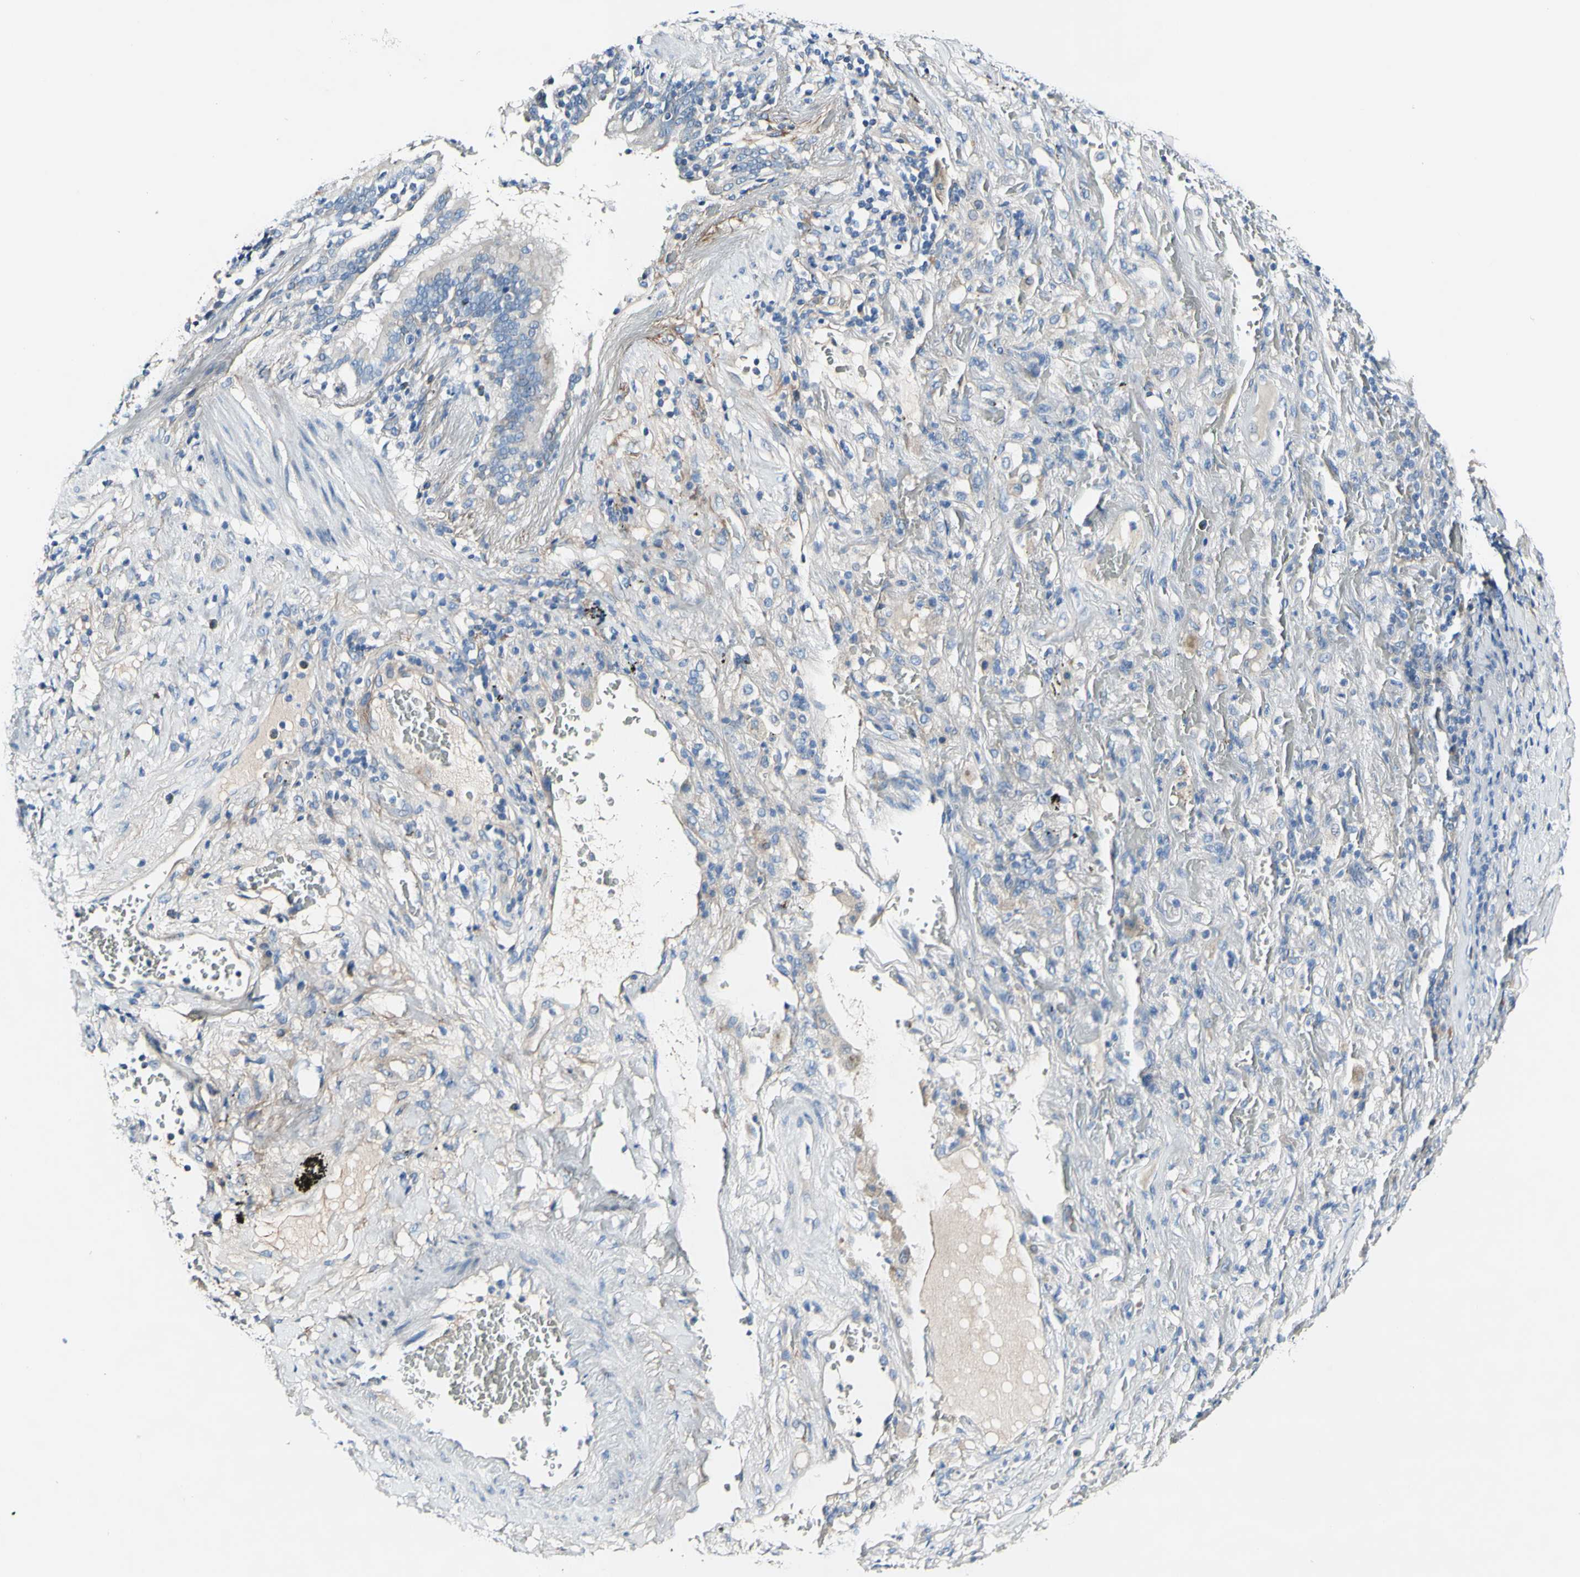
{"staining": {"intensity": "negative", "quantity": "none", "location": "none"}, "tissue": "lung cancer", "cell_type": "Tumor cells", "image_type": "cancer", "snomed": [{"axis": "morphology", "description": "Squamous cell carcinoma, NOS"}, {"axis": "topography", "description": "Lung"}], "caption": "Tumor cells show no significant protein staining in lung squamous cell carcinoma.", "gene": "COL6A3", "patient": {"sex": "male", "age": 57}}